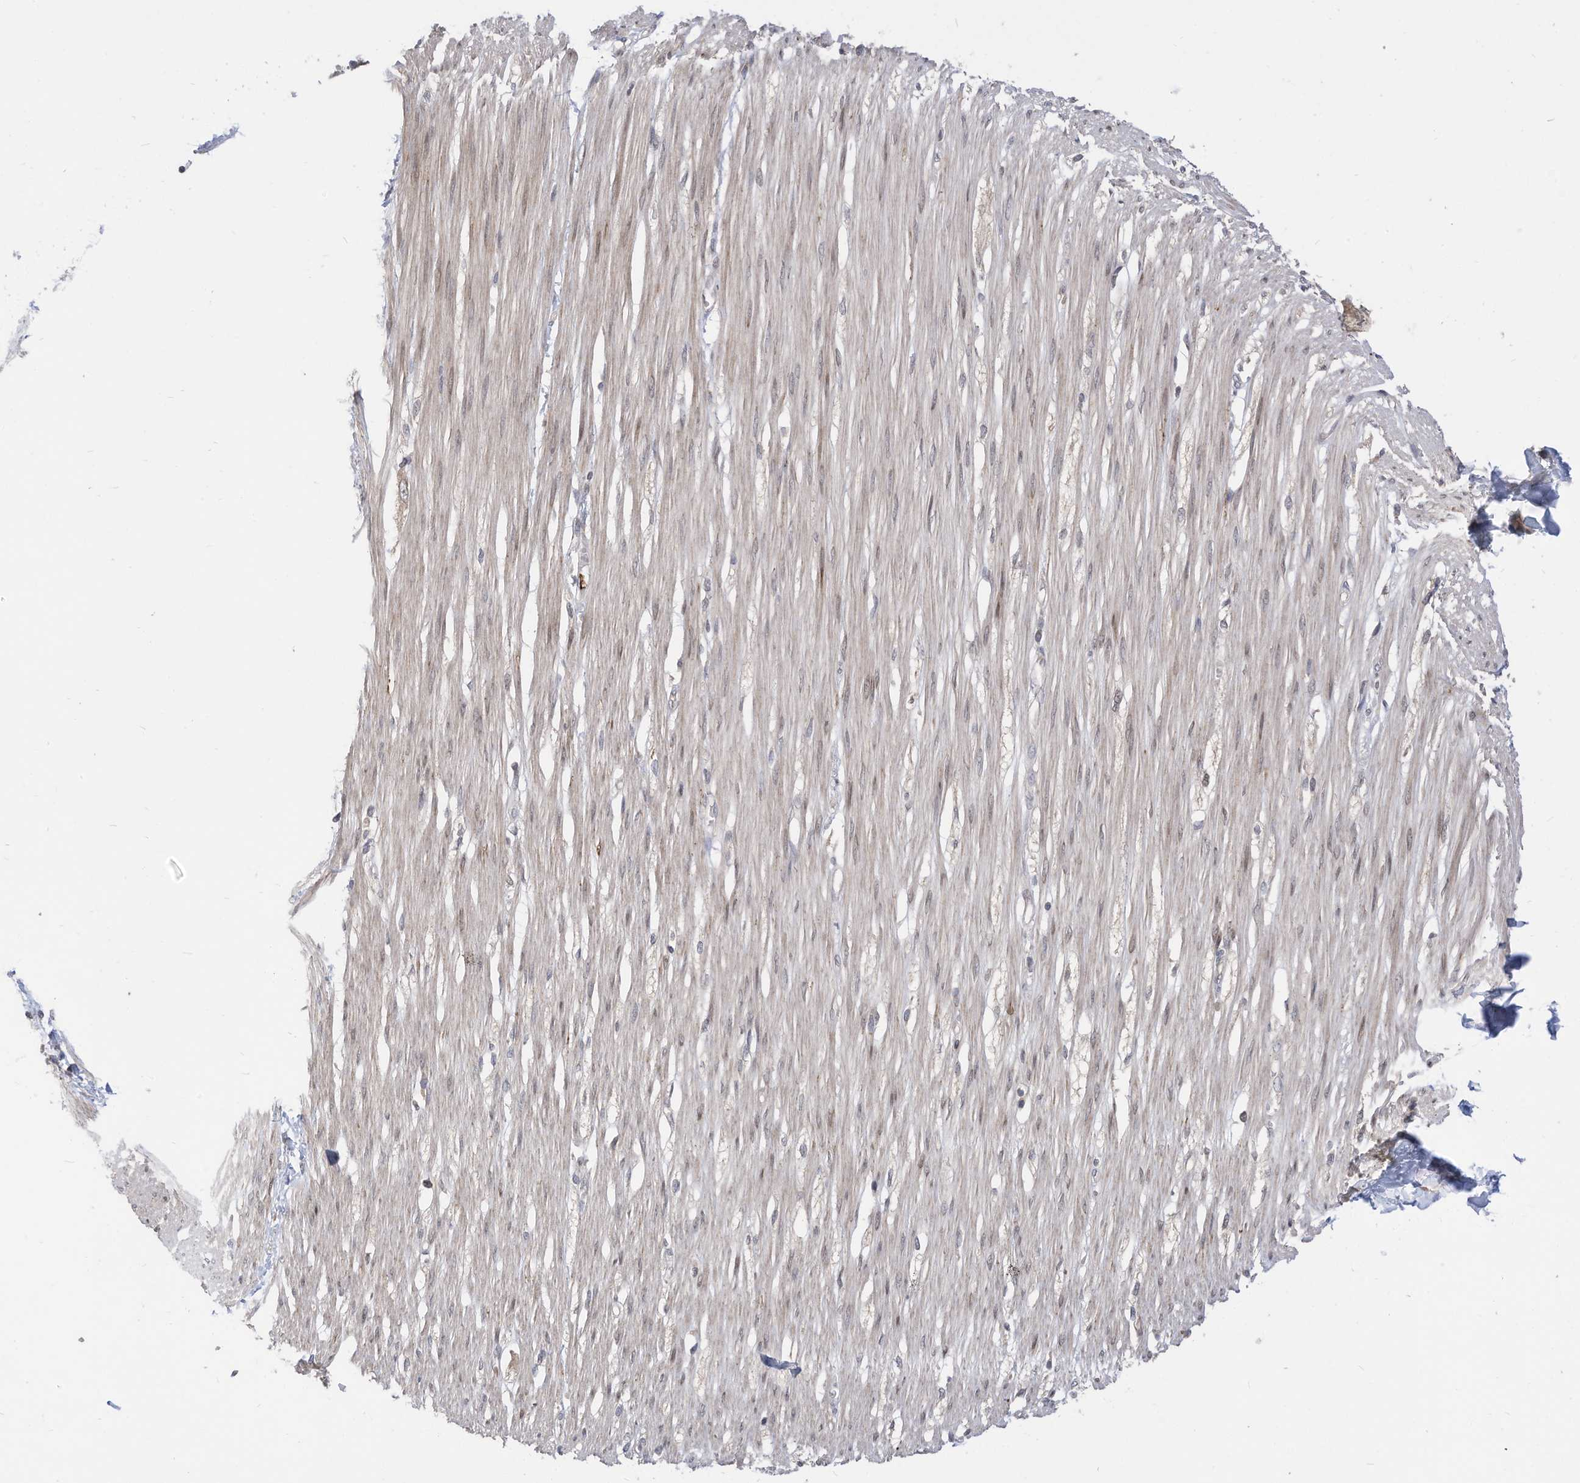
{"staining": {"intensity": "moderate", "quantity": "<25%", "location": "nuclear"}, "tissue": "smooth muscle", "cell_type": "Smooth muscle cells", "image_type": "normal", "snomed": [{"axis": "morphology", "description": "Normal tissue, NOS"}, {"axis": "morphology", "description": "Adenocarcinoma, NOS"}, {"axis": "topography", "description": "Colon"}, {"axis": "topography", "description": "Peripheral nerve tissue"}], "caption": "The micrograph displays staining of unremarkable smooth muscle, revealing moderate nuclear protein expression (brown color) within smooth muscle cells.", "gene": "CNKSR1", "patient": {"sex": "male", "age": 14}}